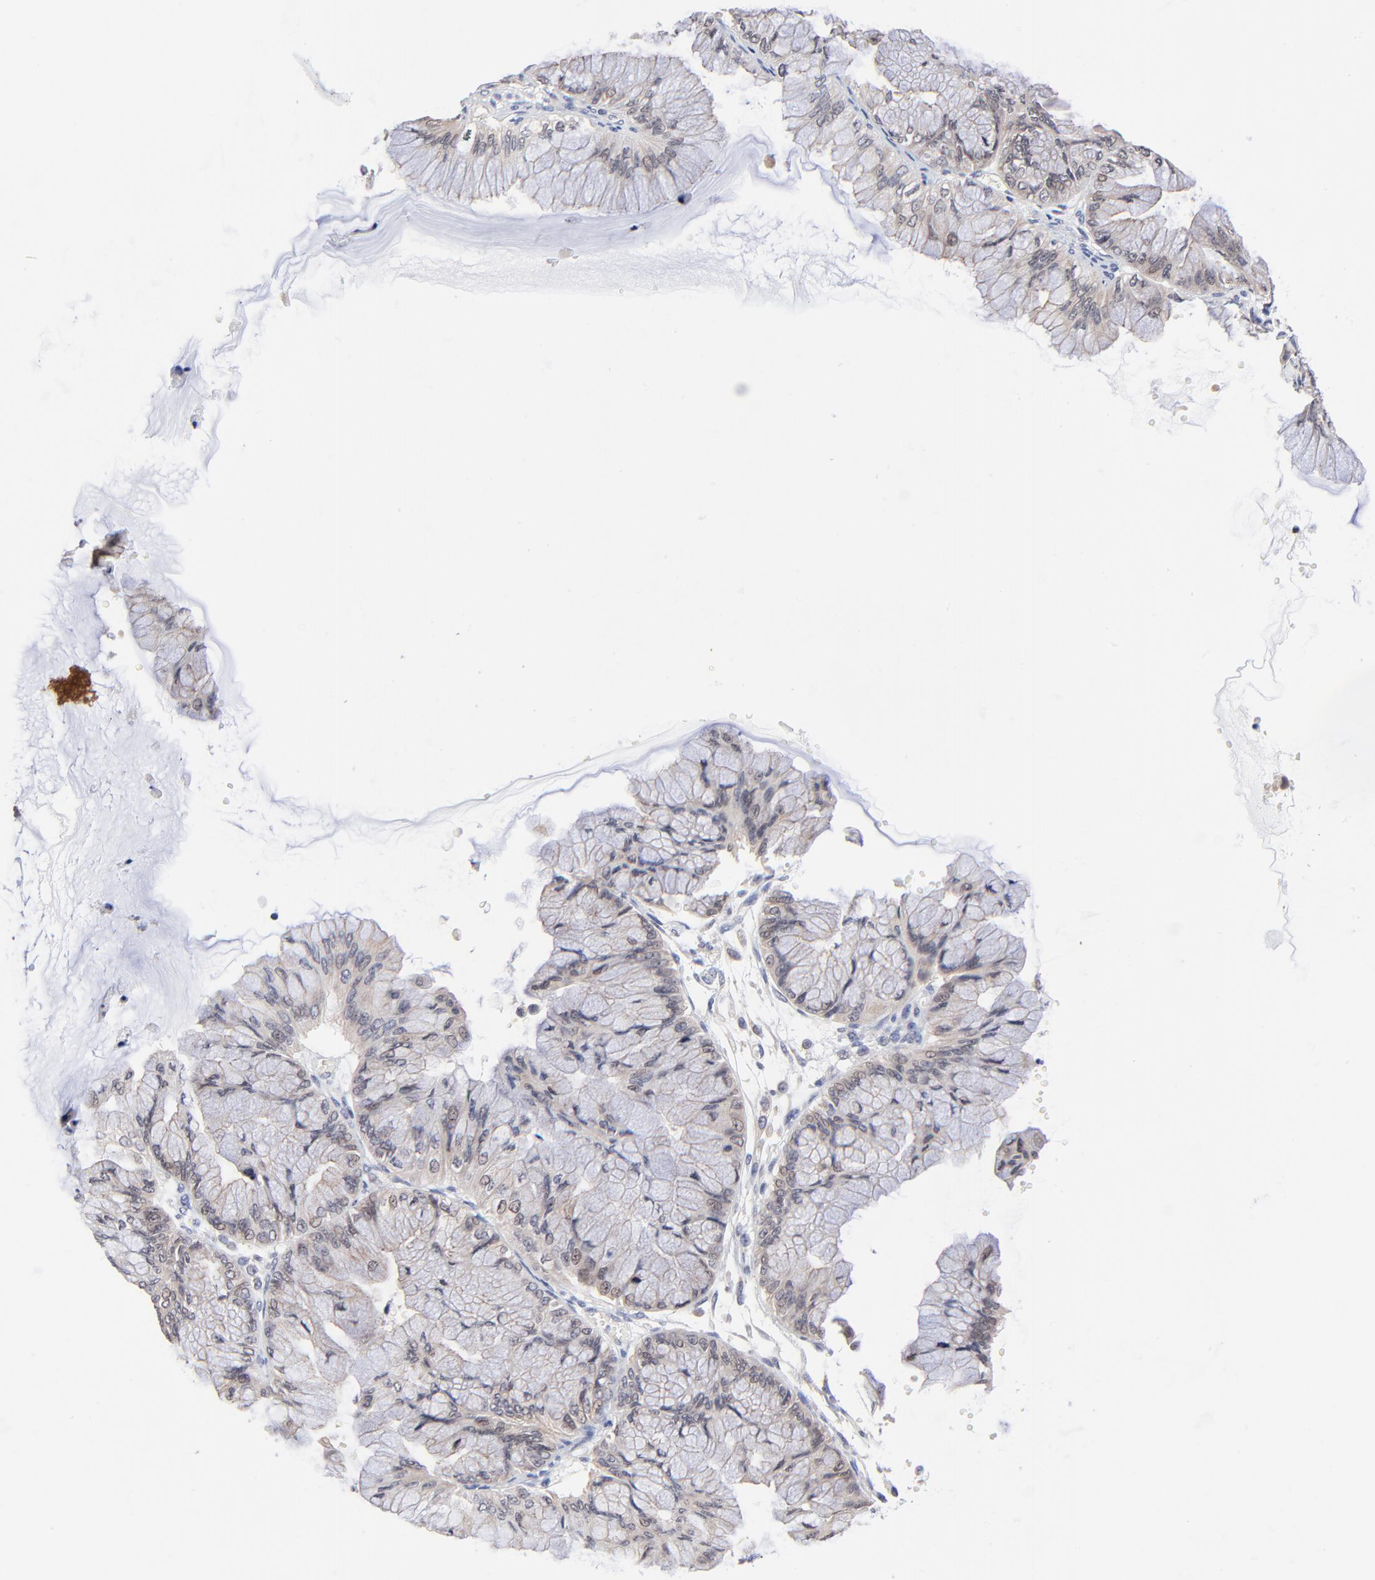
{"staining": {"intensity": "weak", "quantity": ">75%", "location": "cytoplasmic/membranous,nuclear"}, "tissue": "ovarian cancer", "cell_type": "Tumor cells", "image_type": "cancer", "snomed": [{"axis": "morphology", "description": "Cystadenocarcinoma, mucinous, NOS"}, {"axis": "topography", "description": "Ovary"}], "caption": "Weak cytoplasmic/membranous and nuclear expression for a protein is identified in about >75% of tumor cells of ovarian cancer using immunohistochemistry (IHC).", "gene": "FBXO8", "patient": {"sex": "female", "age": 63}}